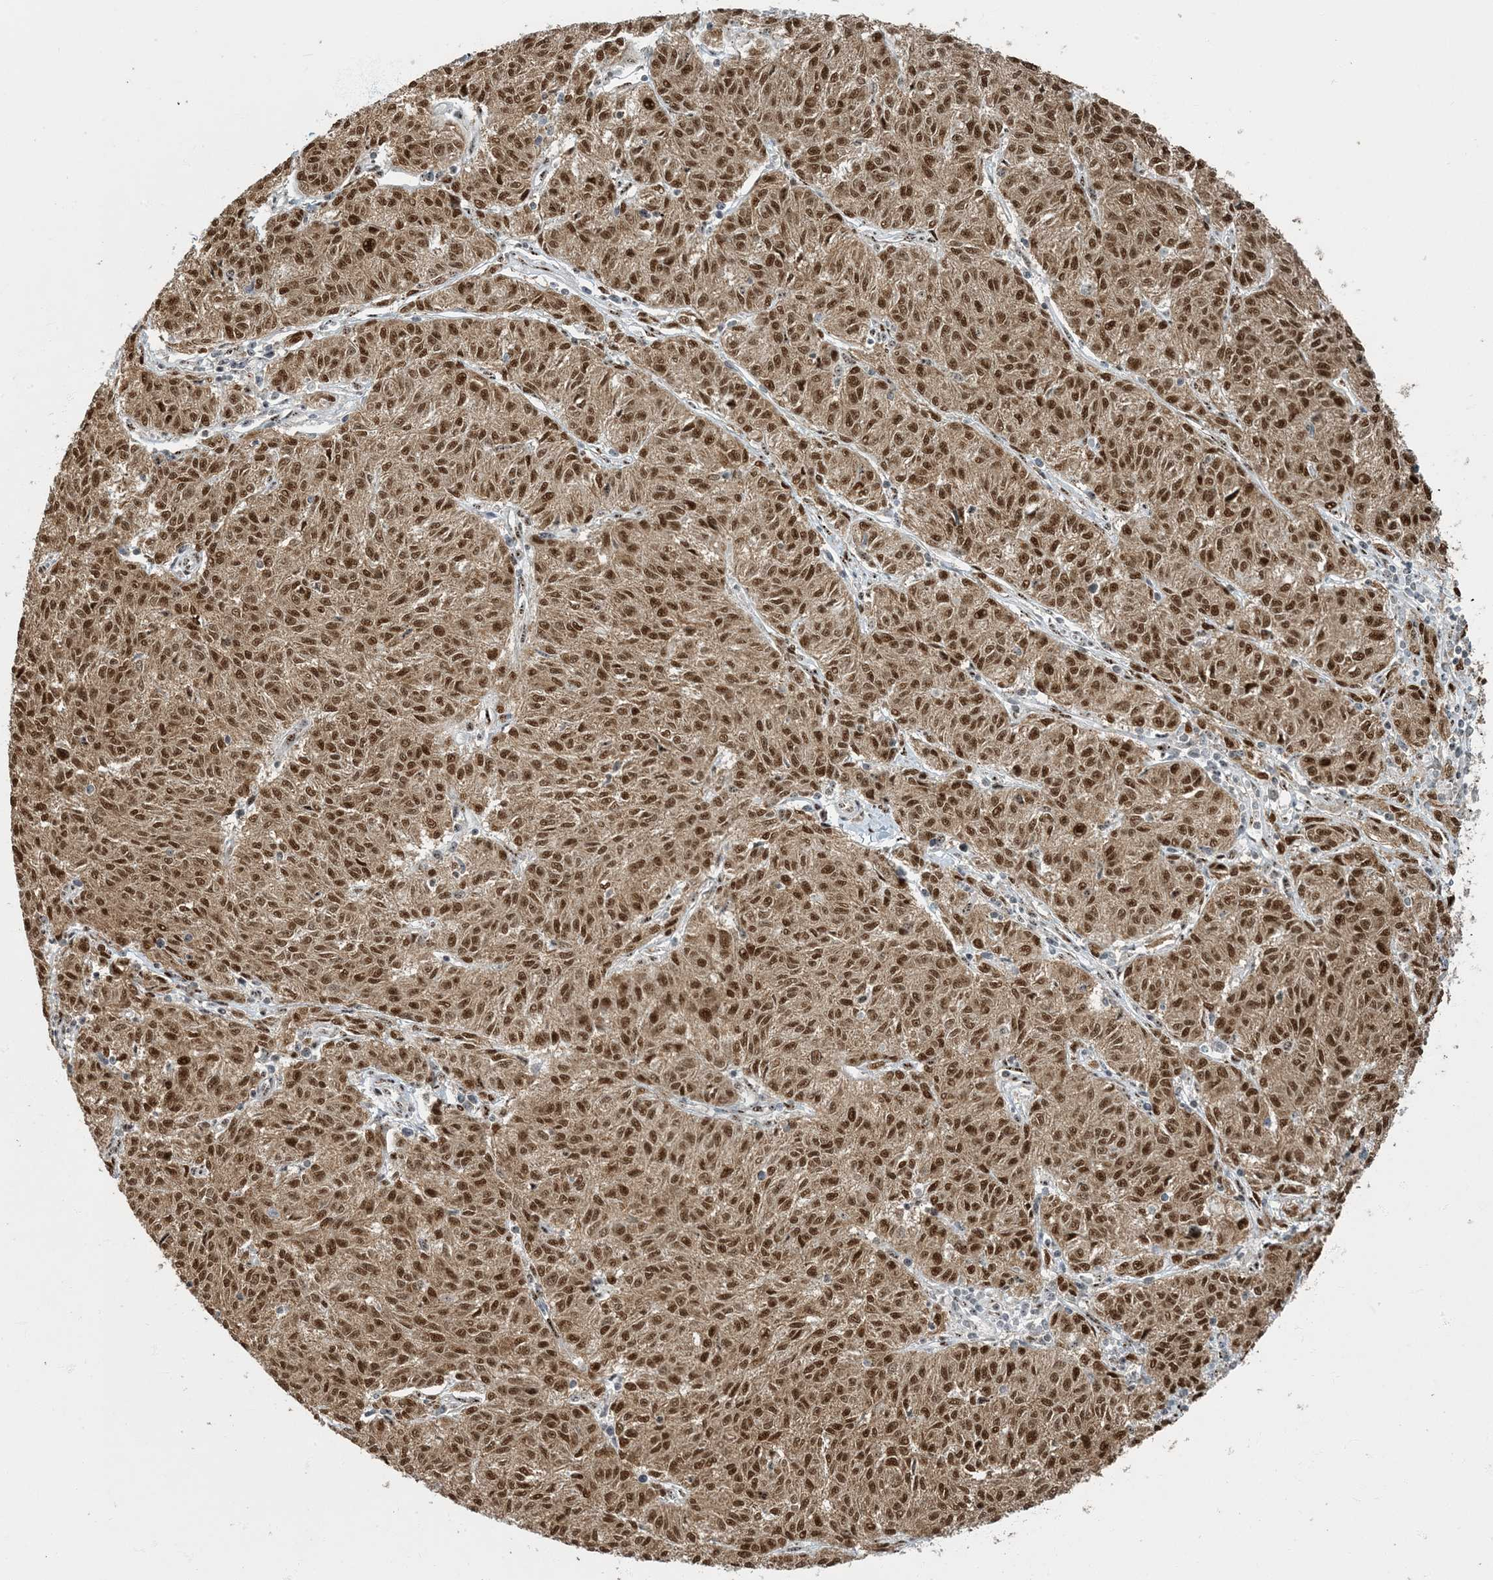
{"staining": {"intensity": "moderate", "quantity": ">75%", "location": "cytoplasmic/membranous,nuclear"}, "tissue": "melanoma", "cell_type": "Tumor cells", "image_type": "cancer", "snomed": [{"axis": "morphology", "description": "Malignant melanoma, NOS"}, {"axis": "topography", "description": "Skin"}], "caption": "Immunohistochemical staining of human malignant melanoma reveals medium levels of moderate cytoplasmic/membranous and nuclear expression in approximately >75% of tumor cells. The protein is stained brown, and the nuclei are stained in blue (DAB IHC with brightfield microscopy, high magnification).", "gene": "MBD1", "patient": {"sex": "female", "age": 72}}